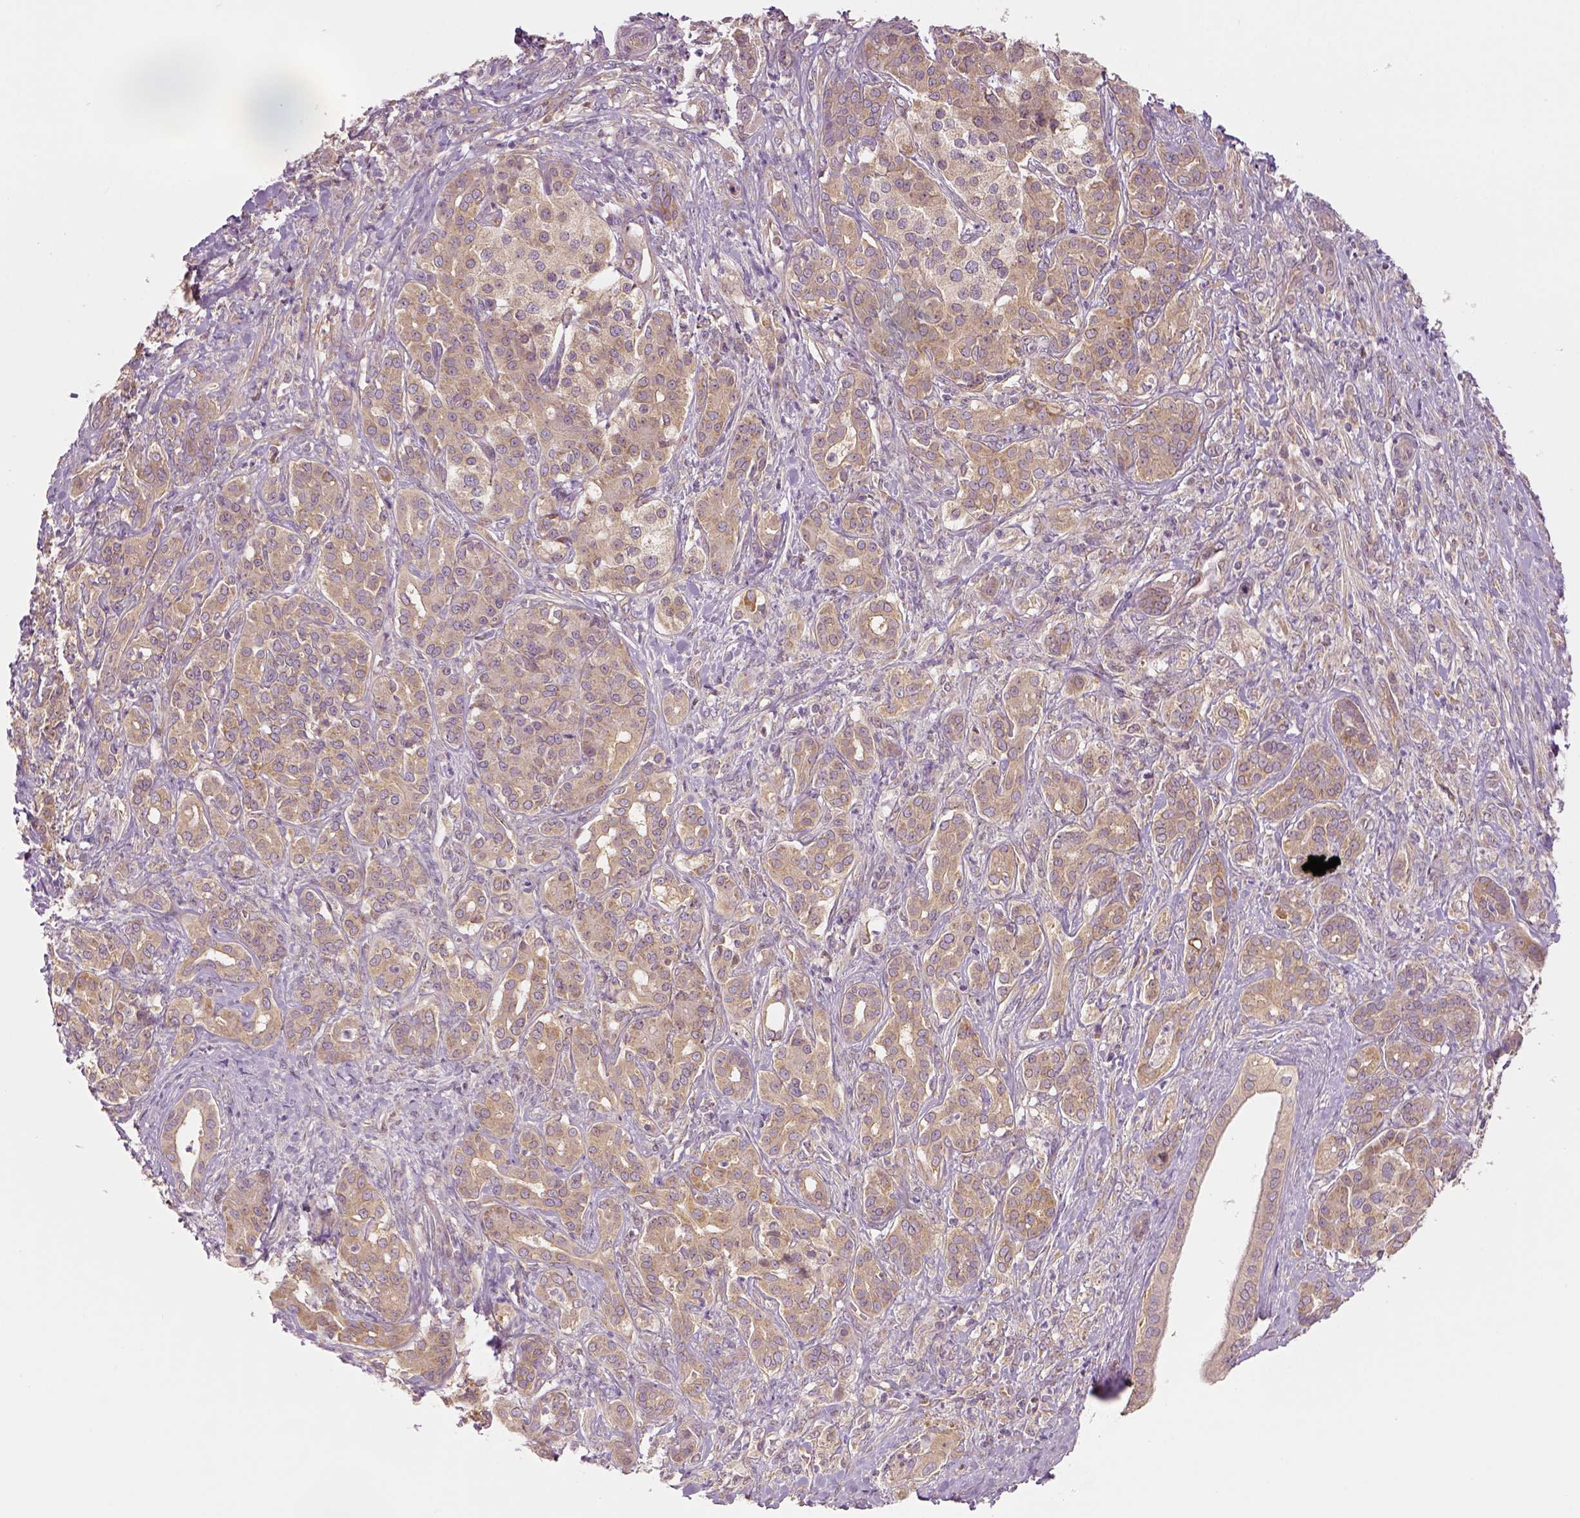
{"staining": {"intensity": "weak", "quantity": ">75%", "location": "cytoplasmic/membranous"}, "tissue": "pancreatic cancer", "cell_type": "Tumor cells", "image_type": "cancer", "snomed": [{"axis": "morphology", "description": "Normal tissue, NOS"}, {"axis": "morphology", "description": "Inflammation, NOS"}, {"axis": "morphology", "description": "Adenocarcinoma, NOS"}, {"axis": "topography", "description": "Pancreas"}], "caption": "Pancreatic cancer (adenocarcinoma) was stained to show a protein in brown. There is low levels of weak cytoplasmic/membranous positivity in about >75% of tumor cells. (IHC, brightfield microscopy, high magnification).", "gene": "PAIP1", "patient": {"sex": "male", "age": 57}}